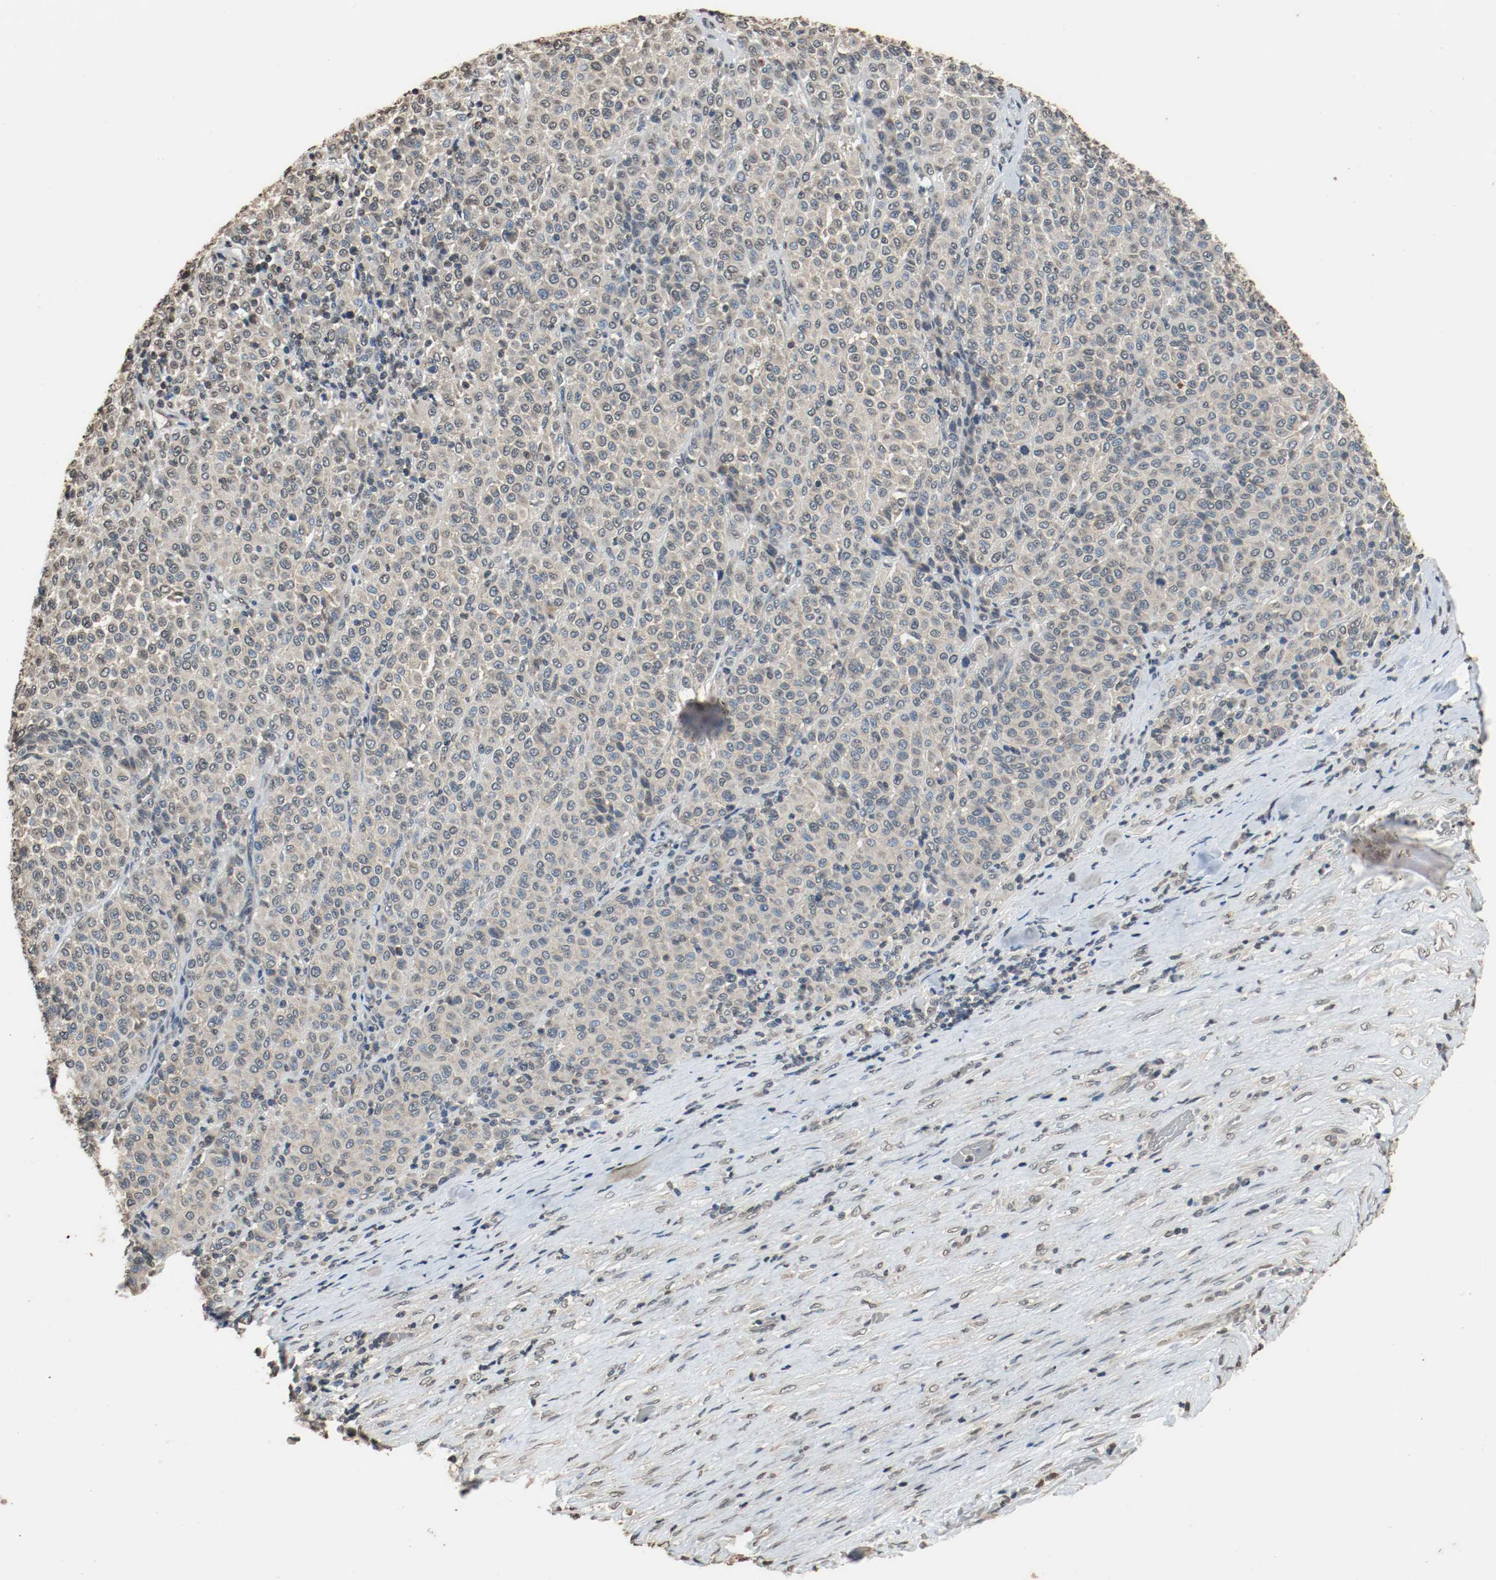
{"staining": {"intensity": "weak", "quantity": "25%-75%", "location": "cytoplasmic/membranous"}, "tissue": "melanoma", "cell_type": "Tumor cells", "image_type": "cancer", "snomed": [{"axis": "morphology", "description": "Malignant melanoma, Metastatic site"}, {"axis": "topography", "description": "Pancreas"}], "caption": "Immunohistochemistry photomicrograph of neoplastic tissue: melanoma stained using IHC displays low levels of weak protein expression localized specifically in the cytoplasmic/membranous of tumor cells, appearing as a cytoplasmic/membranous brown color.", "gene": "RTN4", "patient": {"sex": "female", "age": 30}}